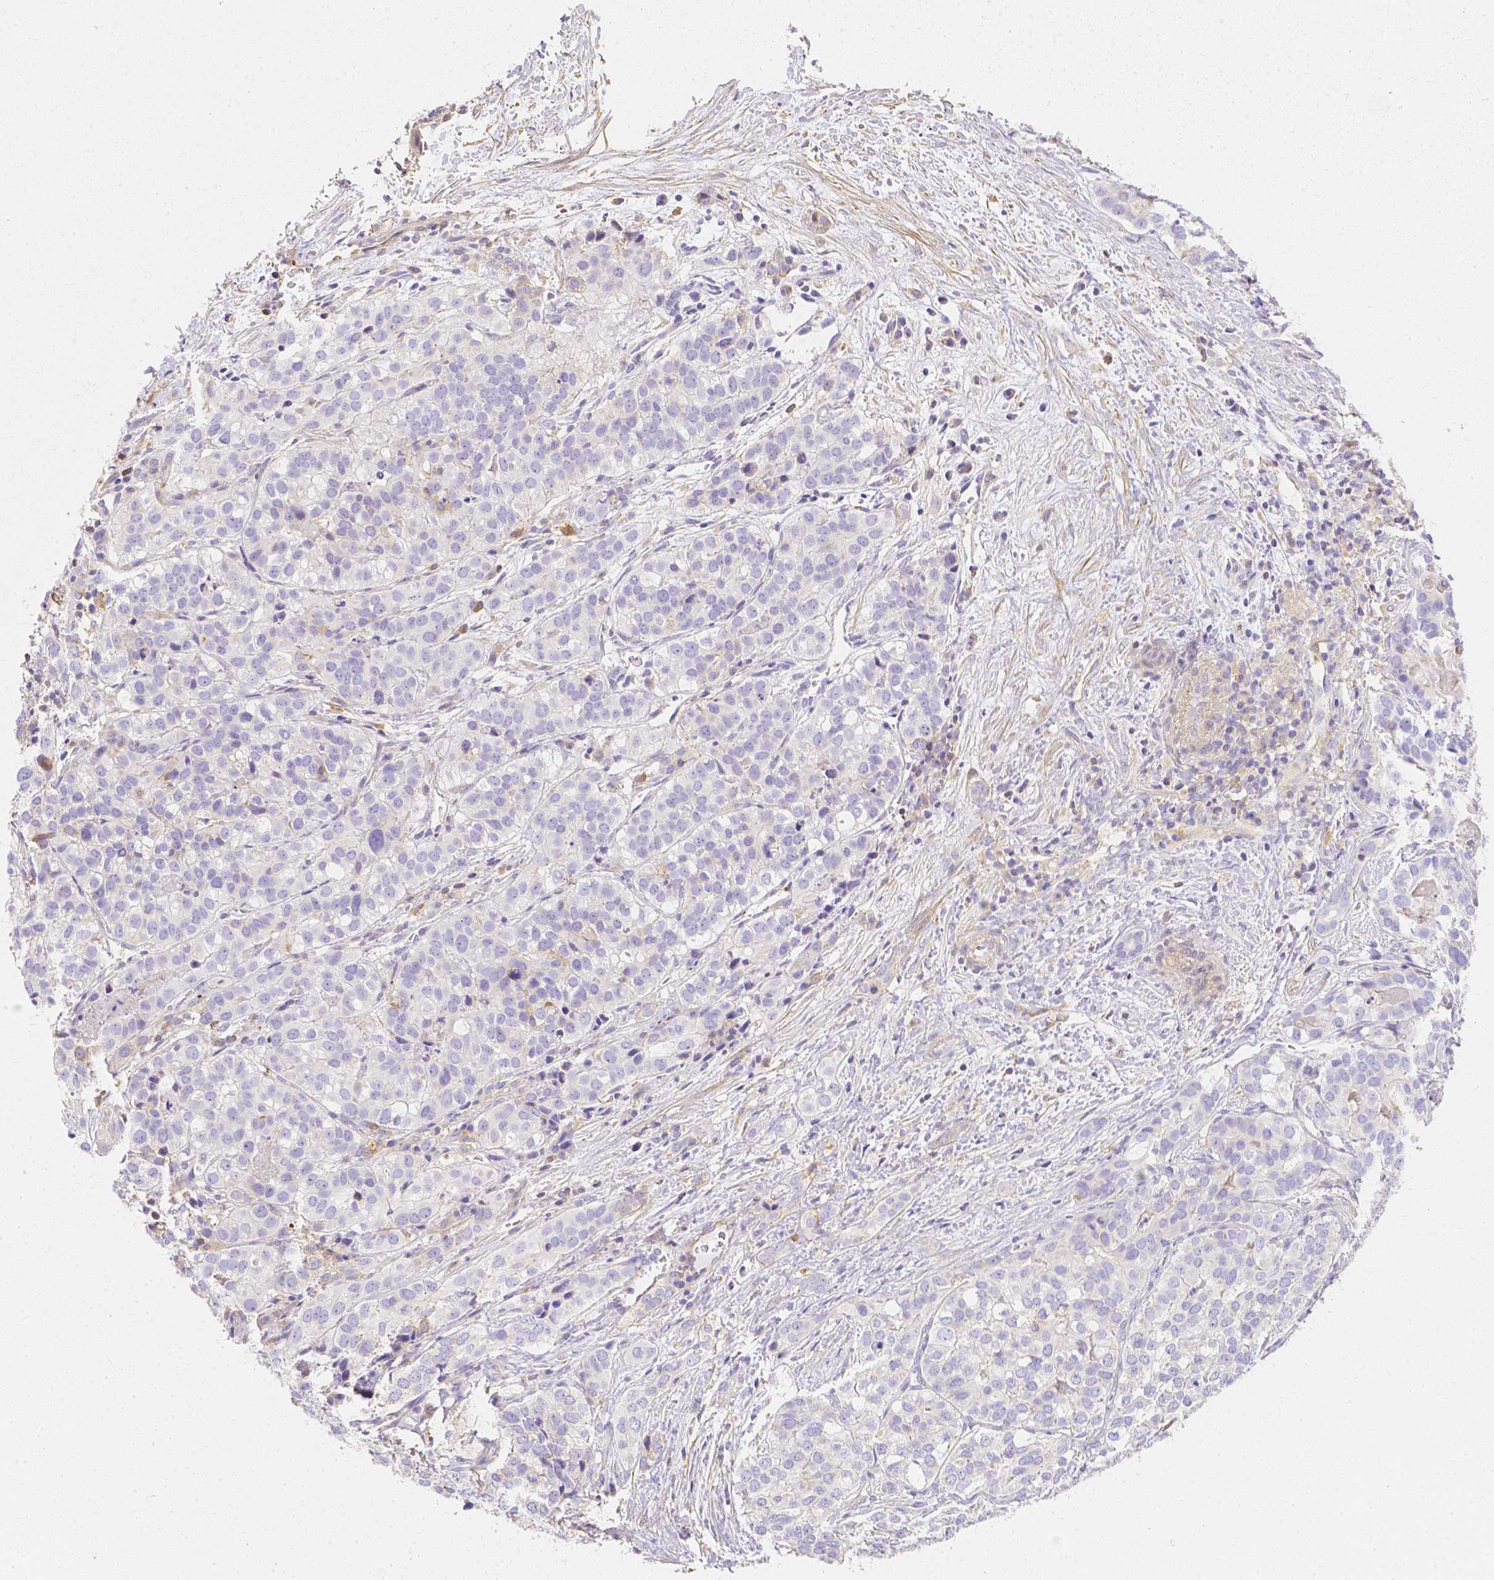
{"staining": {"intensity": "negative", "quantity": "none", "location": "none"}, "tissue": "liver cancer", "cell_type": "Tumor cells", "image_type": "cancer", "snomed": [{"axis": "morphology", "description": "Cholangiocarcinoma"}, {"axis": "topography", "description": "Liver"}], "caption": "Immunohistochemical staining of liver cancer shows no significant positivity in tumor cells.", "gene": "ASAH2", "patient": {"sex": "male", "age": 56}}